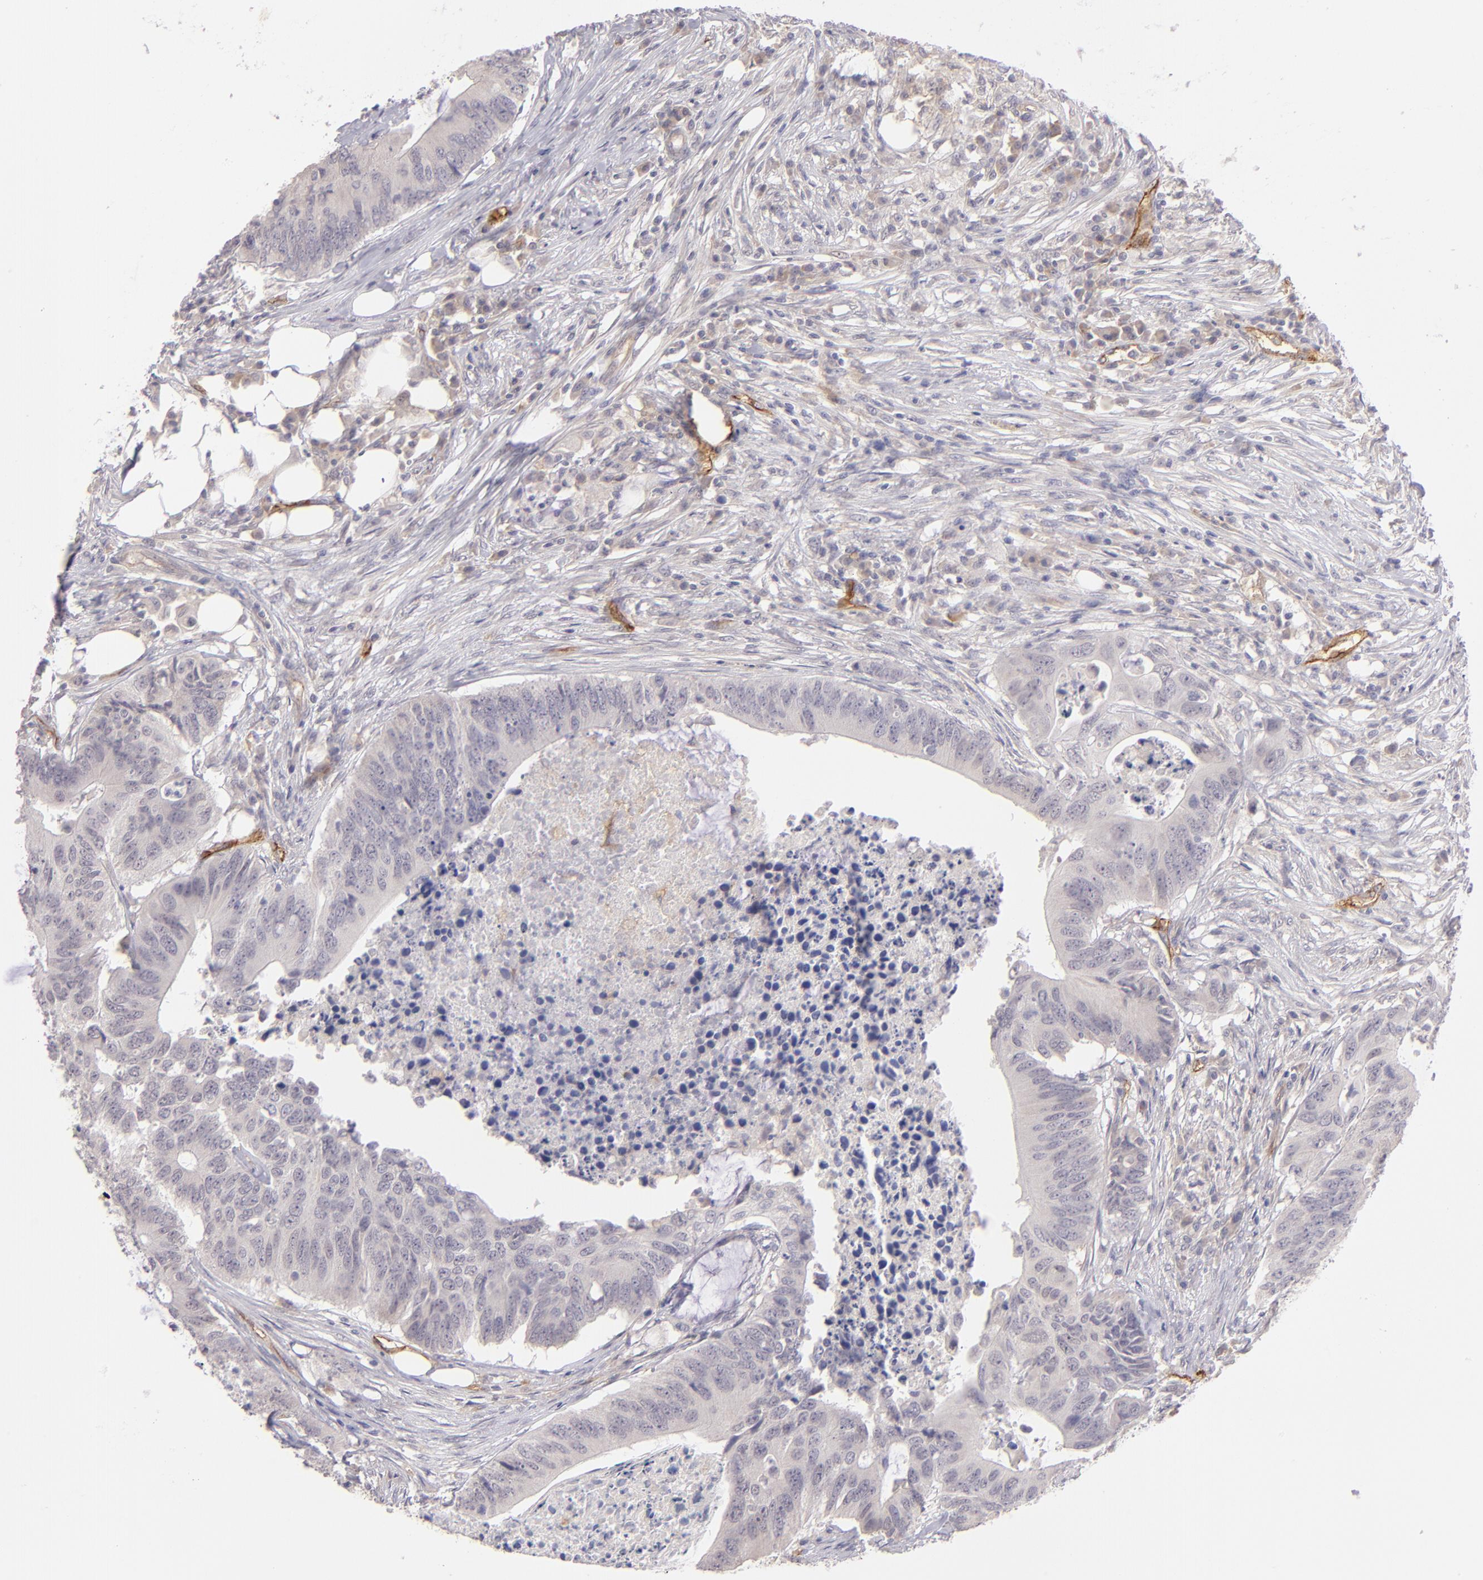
{"staining": {"intensity": "negative", "quantity": "none", "location": "none"}, "tissue": "colorectal cancer", "cell_type": "Tumor cells", "image_type": "cancer", "snomed": [{"axis": "morphology", "description": "Adenocarcinoma, NOS"}, {"axis": "topography", "description": "Colon"}], "caption": "A high-resolution photomicrograph shows IHC staining of colorectal cancer (adenocarcinoma), which shows no significant positivity in tumor cells. The staining was performed using DAB to visualize the protein expression in brown, while the nuclei were stained in blue with hematoxylin (Magnification: 20x).", "gene": "THBD", "patient": {"sex": "male", "age": 71}}